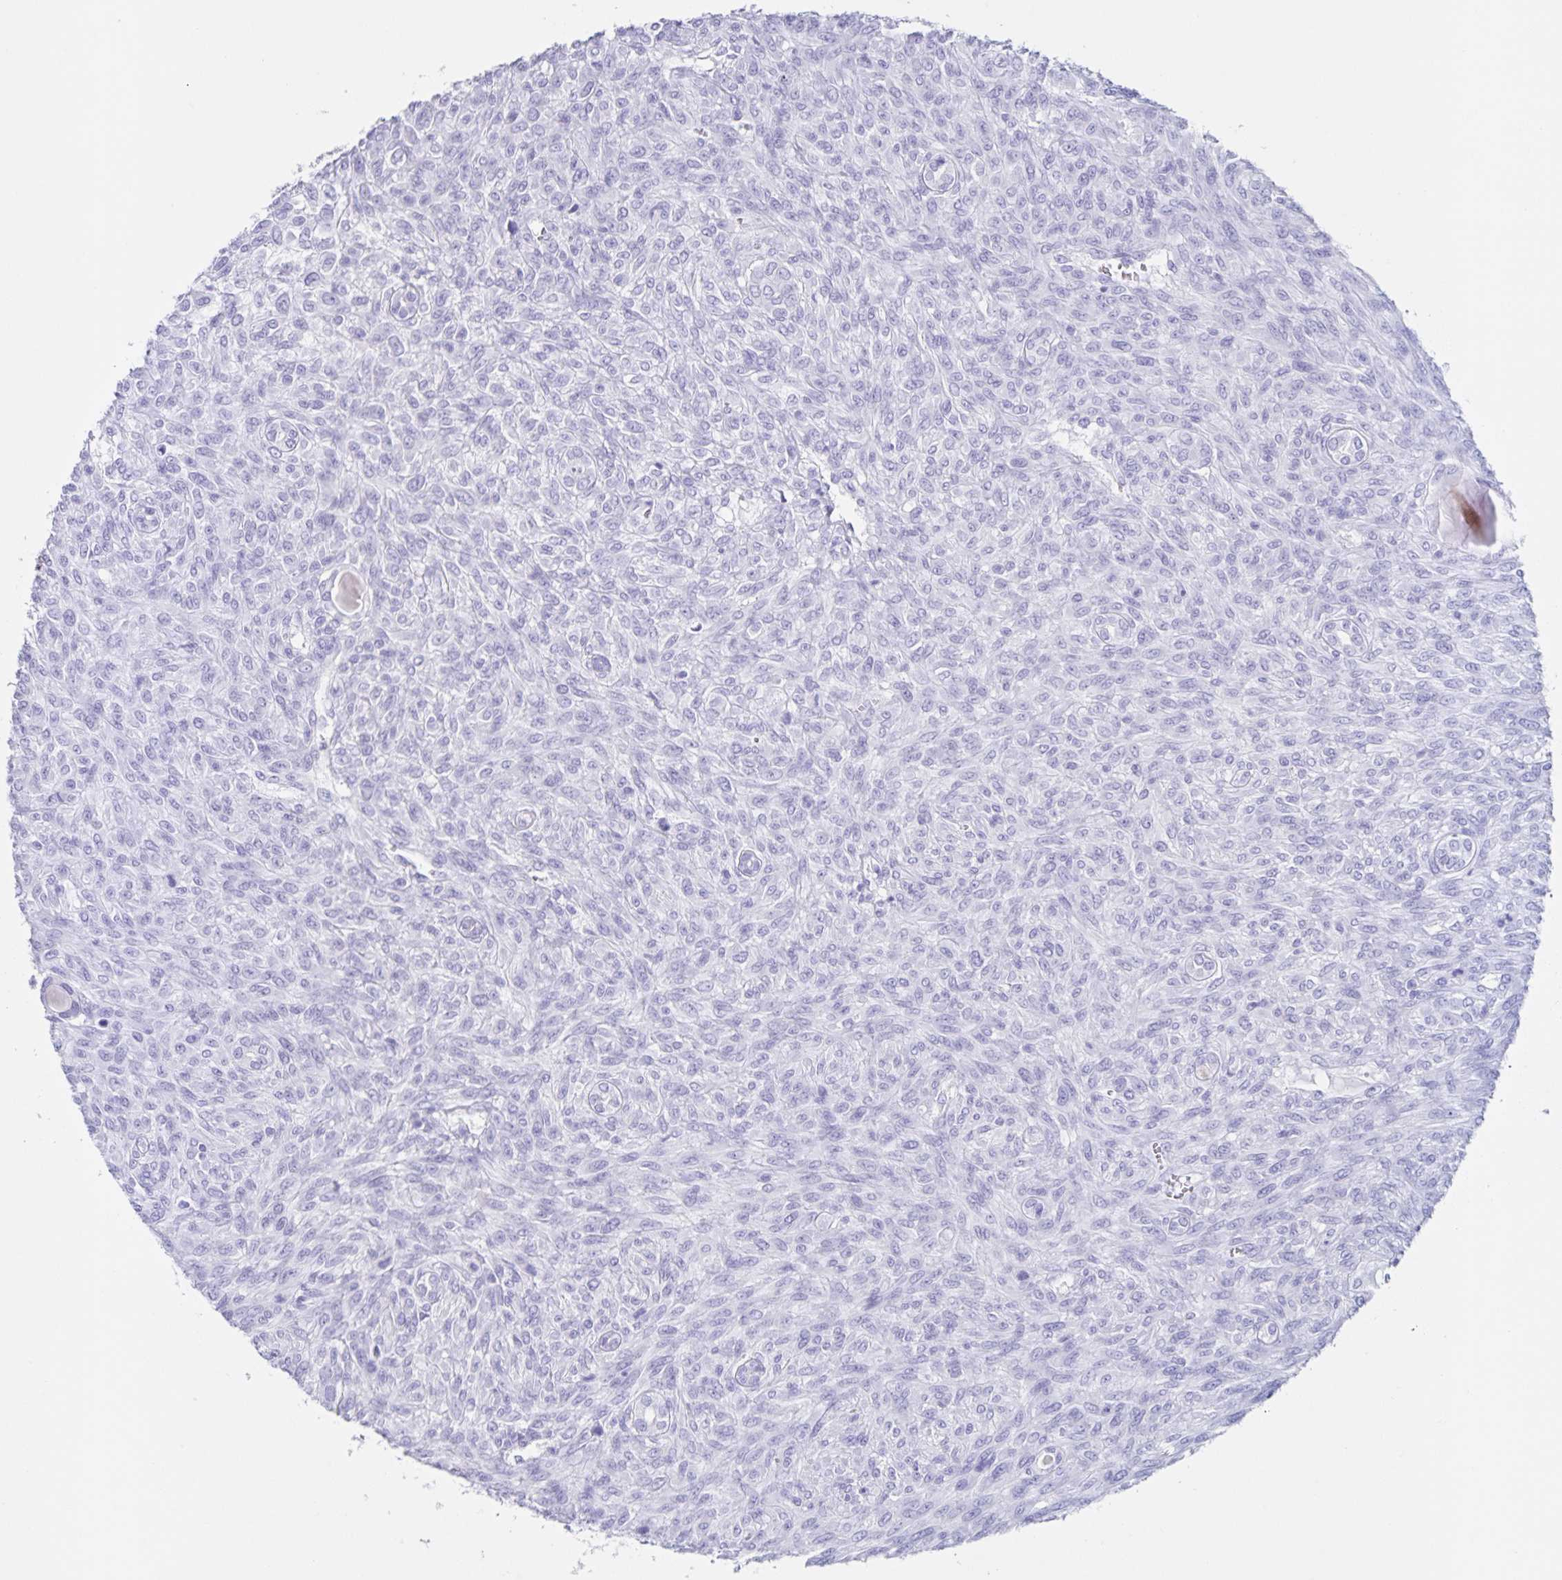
{"staining": {"intensity": "negative", "quantity": "none", "location": "none"}, "tissue": "renal cancer", "cell_type": "Tumor cells", "image_type": "cancer", "snomed": [{"axis": "morphology", "description": "Adenocarcinoma, NOS"}, {"axis": "topography", "description": "Kidney"}], "caption": "Immunohistochemical staining of renal cancer exhibits no significant staining in tumor cells.", "gene": "C12orf56", "patient": {"sex": "male", "age": 58}}